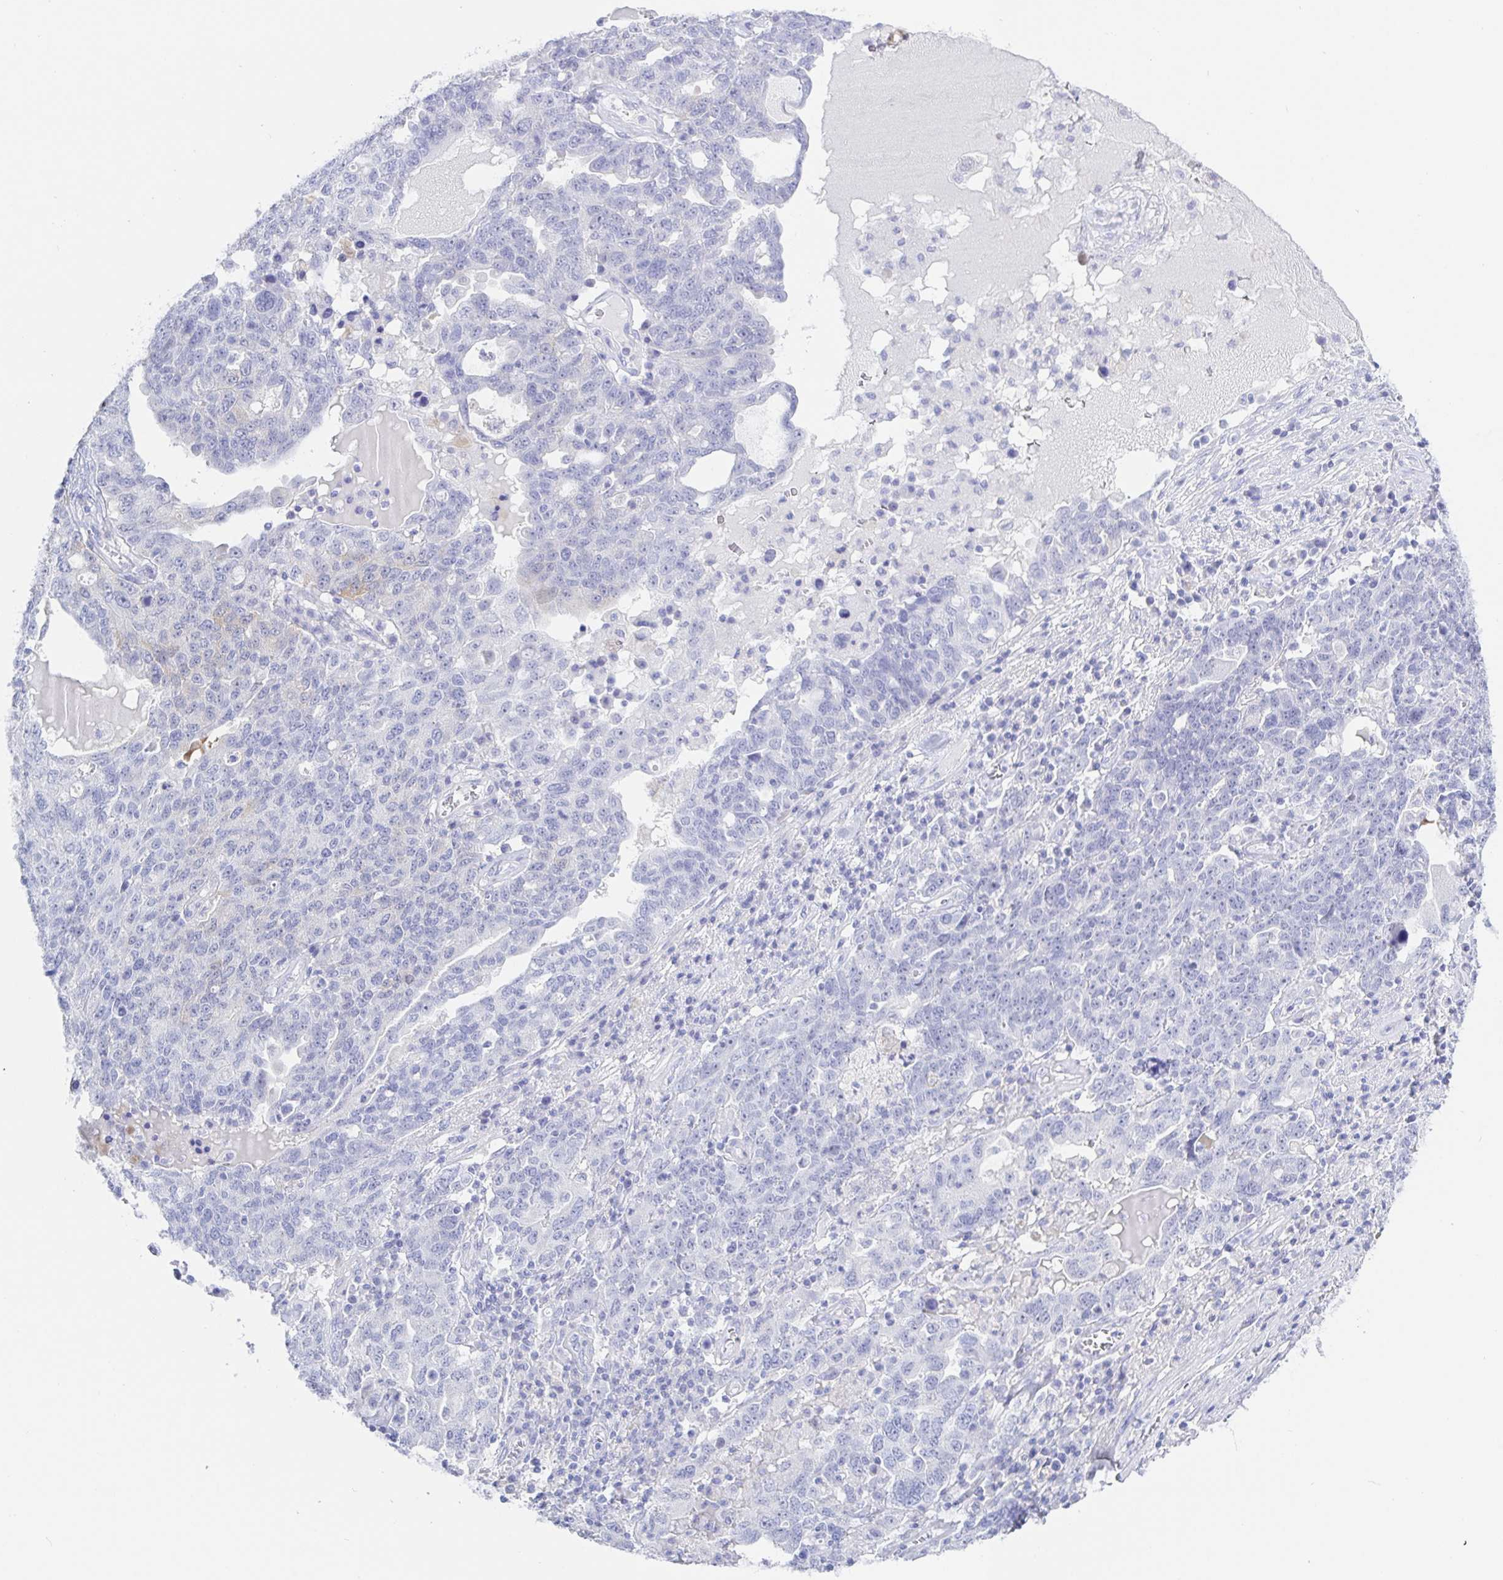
{"staining": {"intensity": "negative", "quantity": "none", "location": "none"}, "tissue": "ovarian cancer", "cell_type": "Tumor cells", "image_type": "cancer", "snomed": [{"axis": "morphology", "description": "Carcinoma, endometroid"}, {"axis": "topography", "description": "Ovary"}], "caption": "Immunohistochemical staining of human ovarian cancer (endometroid carcinoma) reveals no significant expression in tumor cells.", "gene": "KCNH6", "patient": {"sex": "female", "age": 62}}